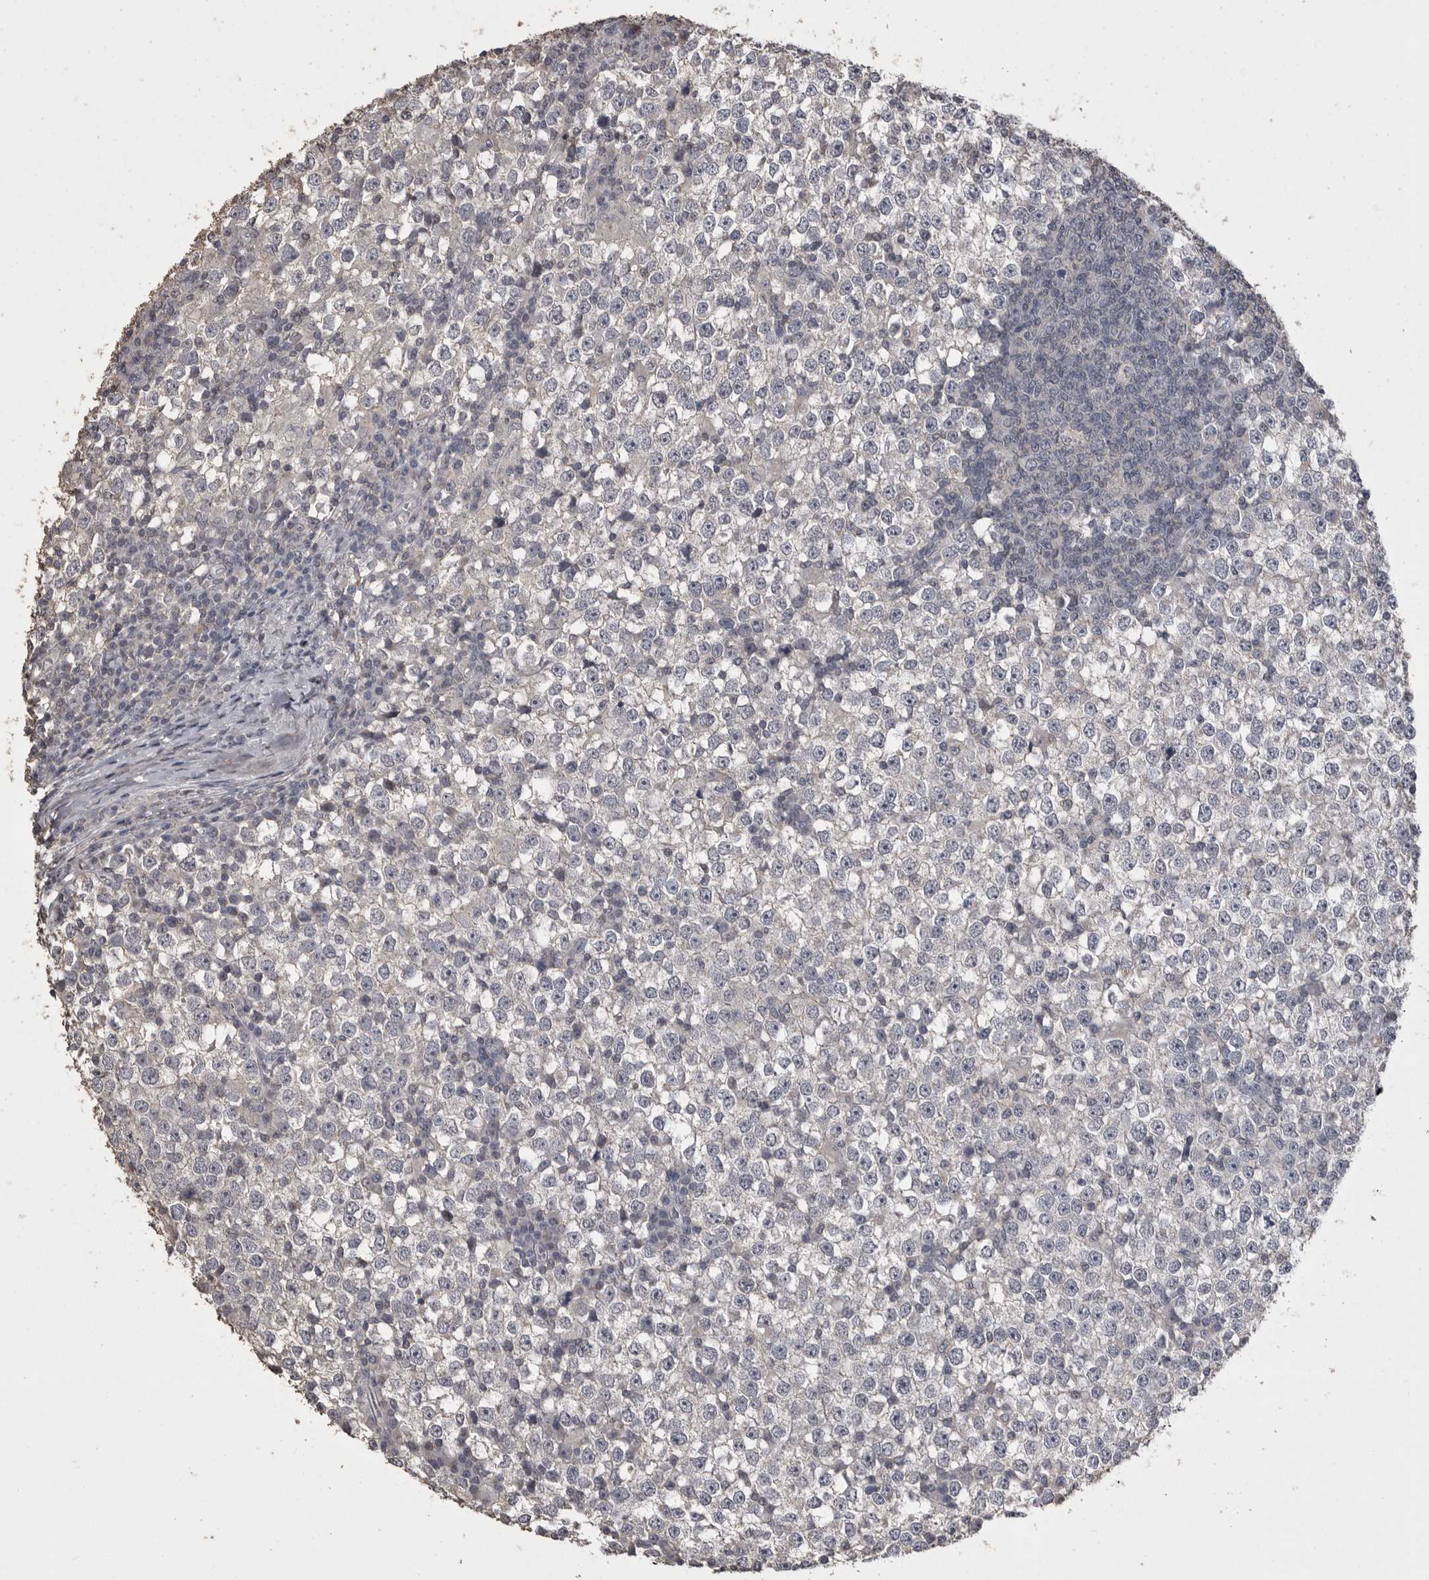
{"staining": {"intensity": "negative", "quantity": "none", "location": "none"}, "tissue": "testis cancer", "cell_type": "Tumor cells", "image_type": "cancer", "snomed": [{"axis": "morphology", "description": "Seminoma, NOS"}, {"axis": "topography", "description": "Testis"}], "caption": "The image displays no significant staining in tumor cells of testis cancer (seminoma).", "gene": "MMP7", "patient": {"sex": "male", "age": 65}}